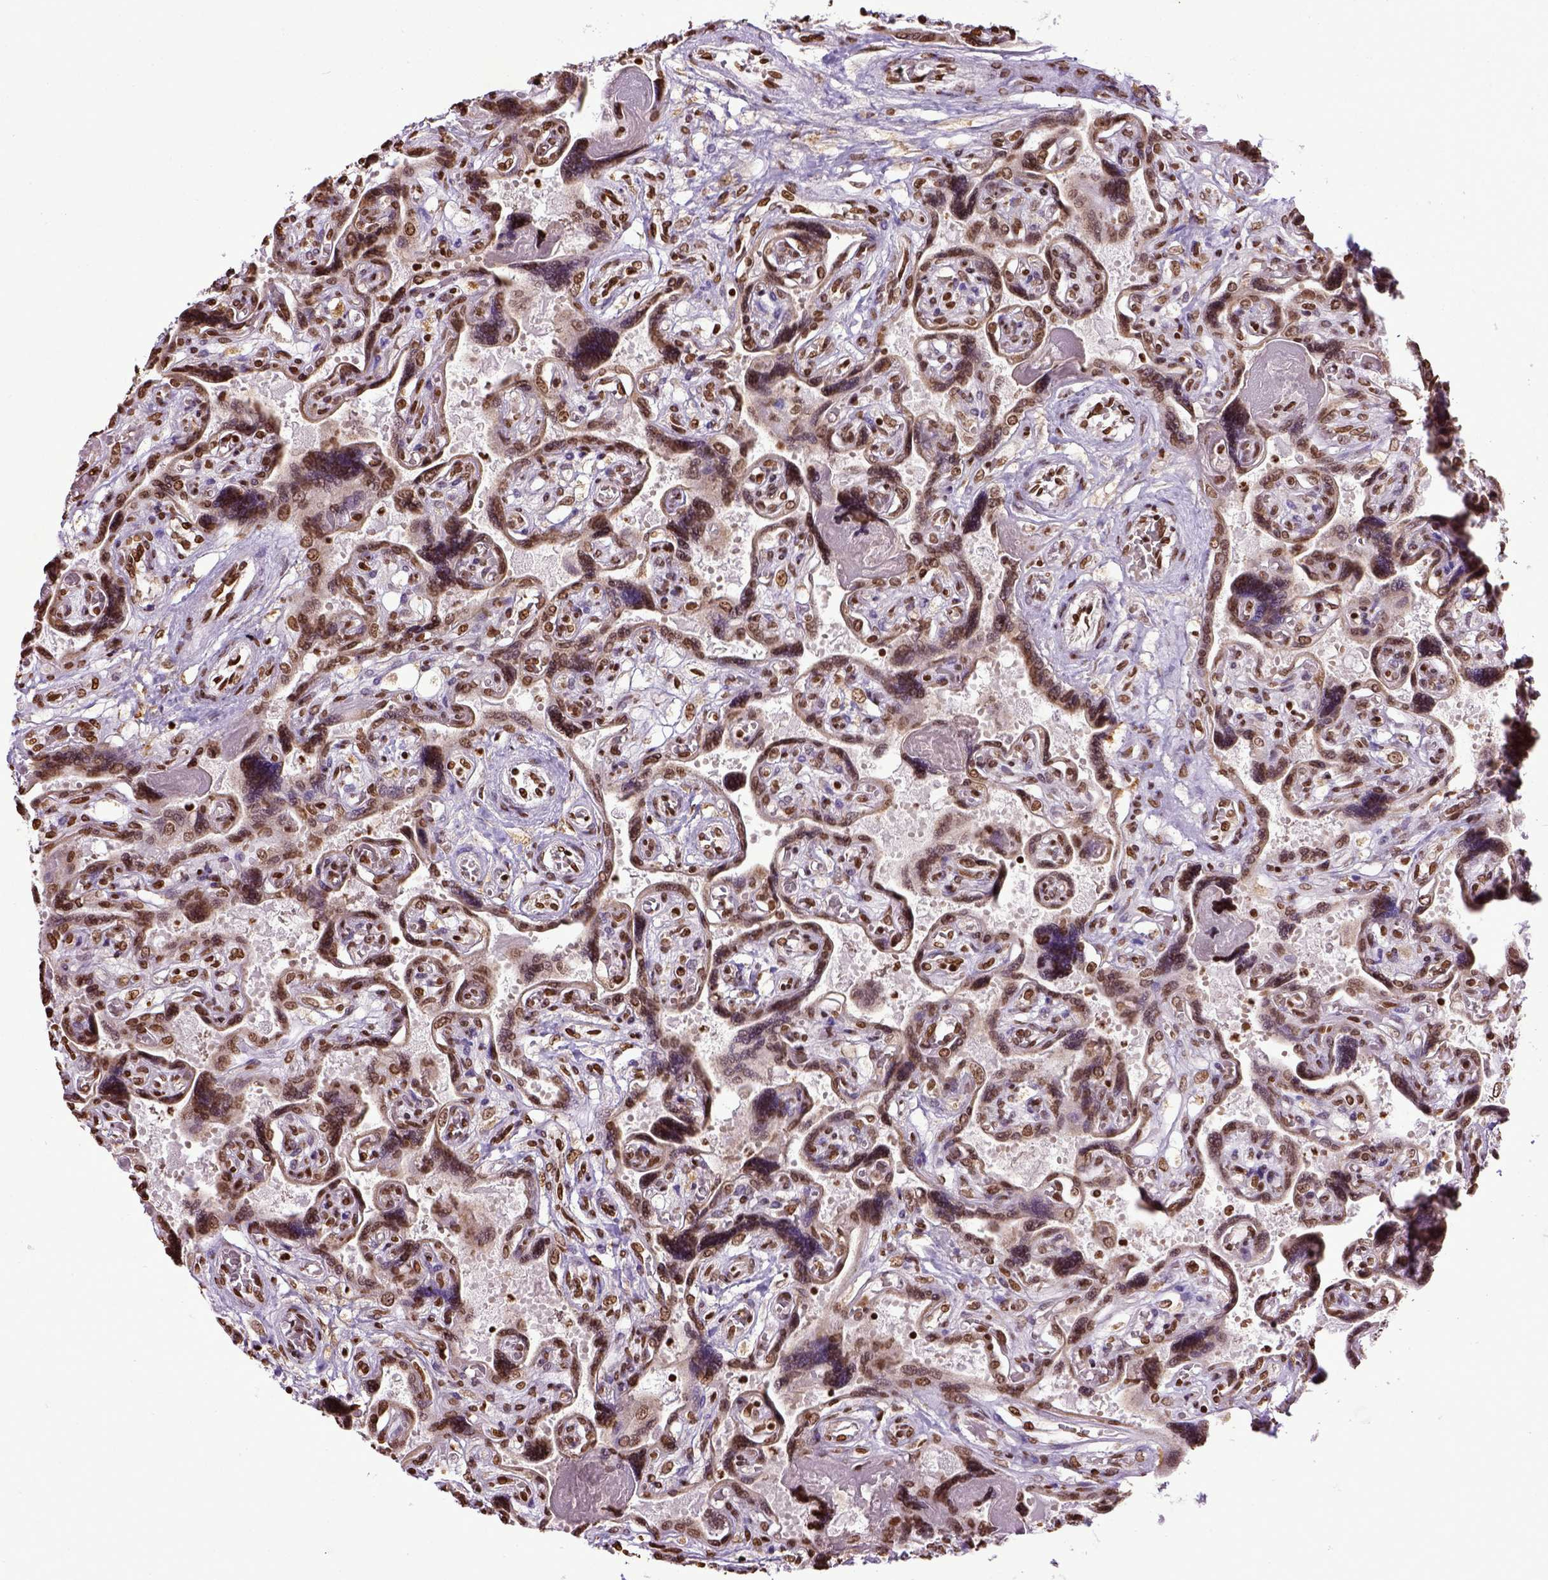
{"staining": {"intensity": "moderate", "quantity": ">75%", "location": "nuclear"}, "tissue": "placenta", "cell_type": "Decidual cells", "image_type": "normal", "snomed": [{"axis": "morphology", "description": "Normal tissue, NOS"}, {"axis": "topography", "description": "Placenta"}], "caption": "Normal placenta was stained to show a protein in brown. There is medium levels of moderate nuclear expression in approximately >75% of decidual cells.", "gene": "ZNF75D", "patient": {"sex": "female", "age": 32}}